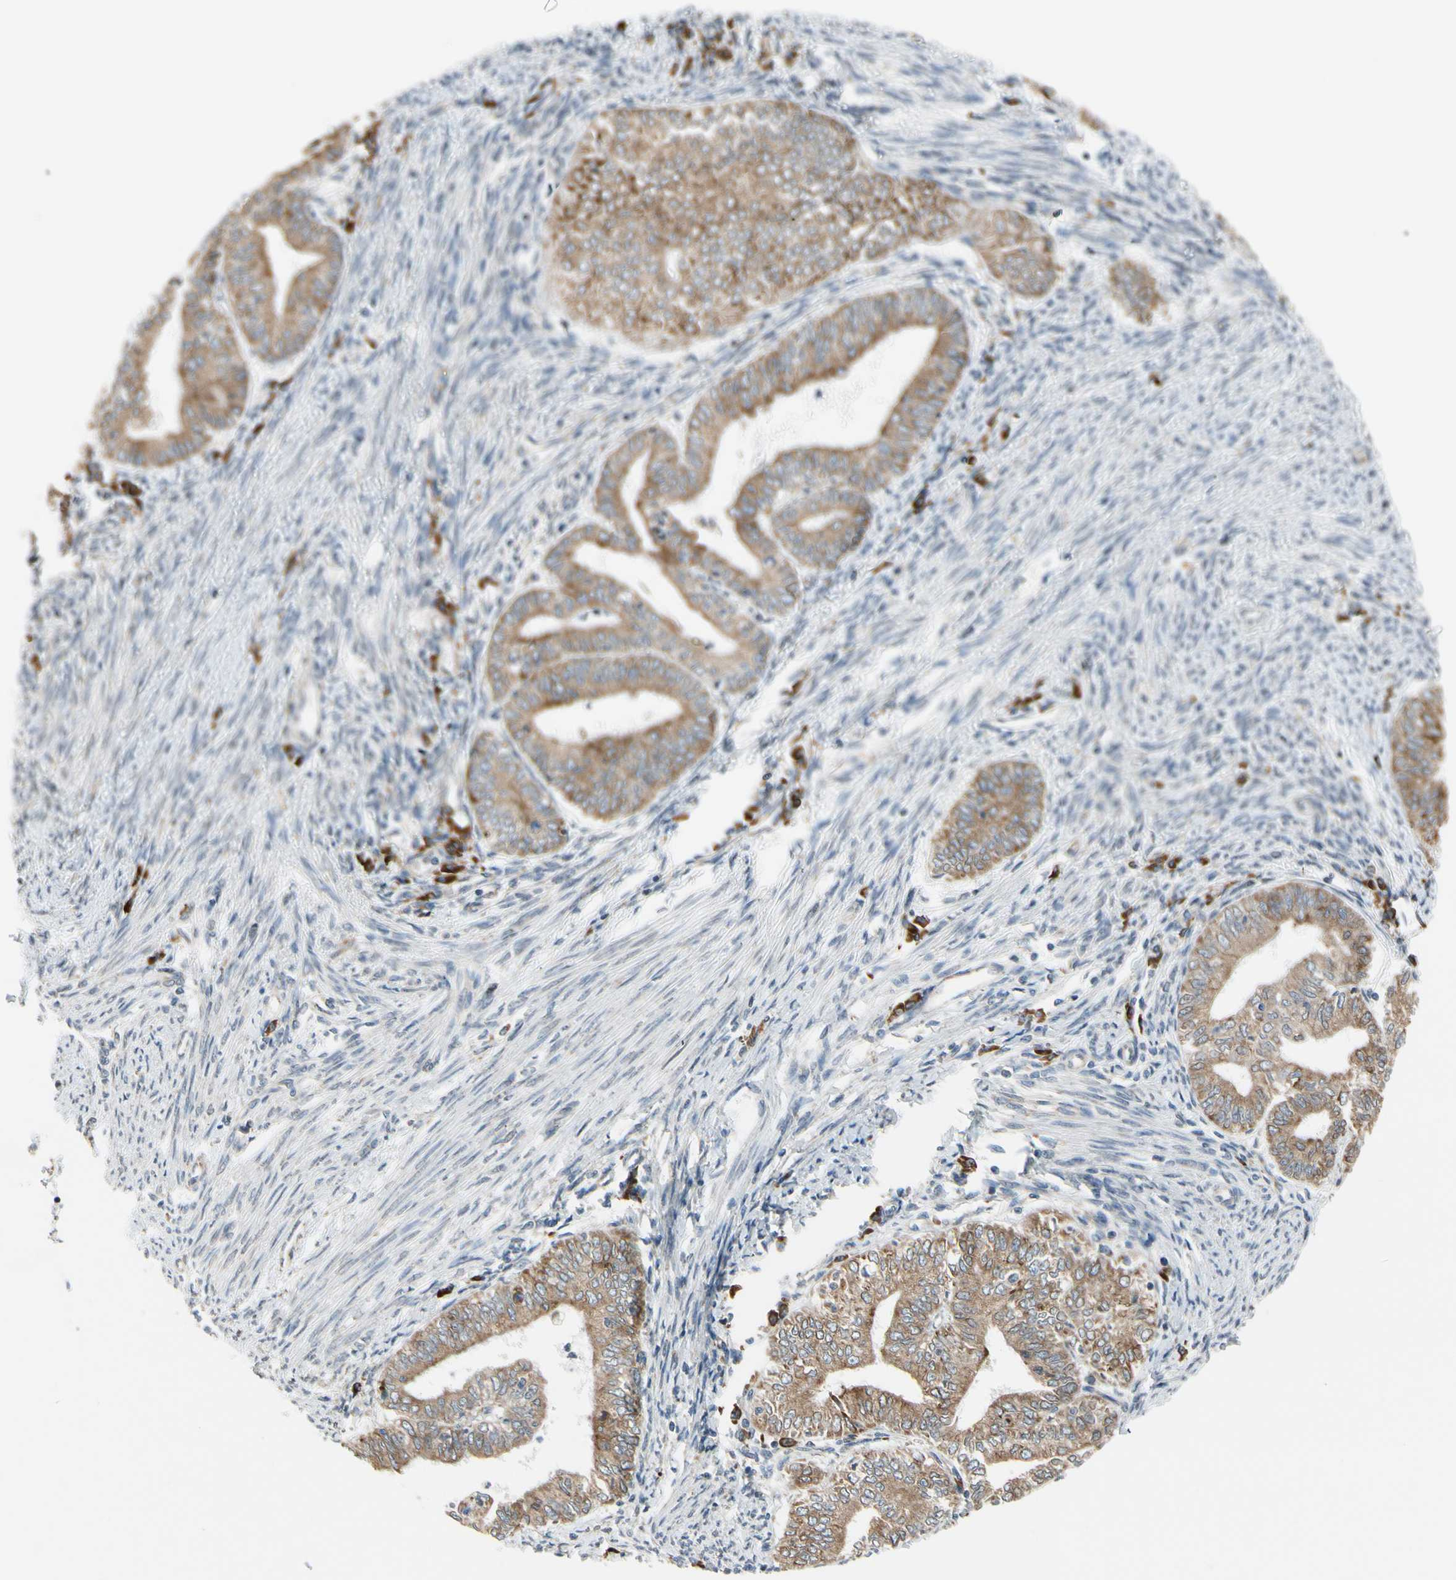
{"staining": {"intensity": "moderate", "quantity": ">75%", "location": "cytoplasmic/membranous"}, "tissue": "endometrial cancer", "cell_type": "Tumor cells", "image_type": "cancer", "snomed": [{"axis": "morphology", "description": "Adenocarcinoma, NOS"}, {"axis": "topography", "description": "Endometrium"}], "caption": "Endometrial adenocarcinoma stained with immunohistochemistry (IHC) demonstrates moderate cytoplasmic/membranous positivity in approximately >75% of tumor cells.", "gene": "RPN2", "patient": {"sex": "female", "age": 66}}